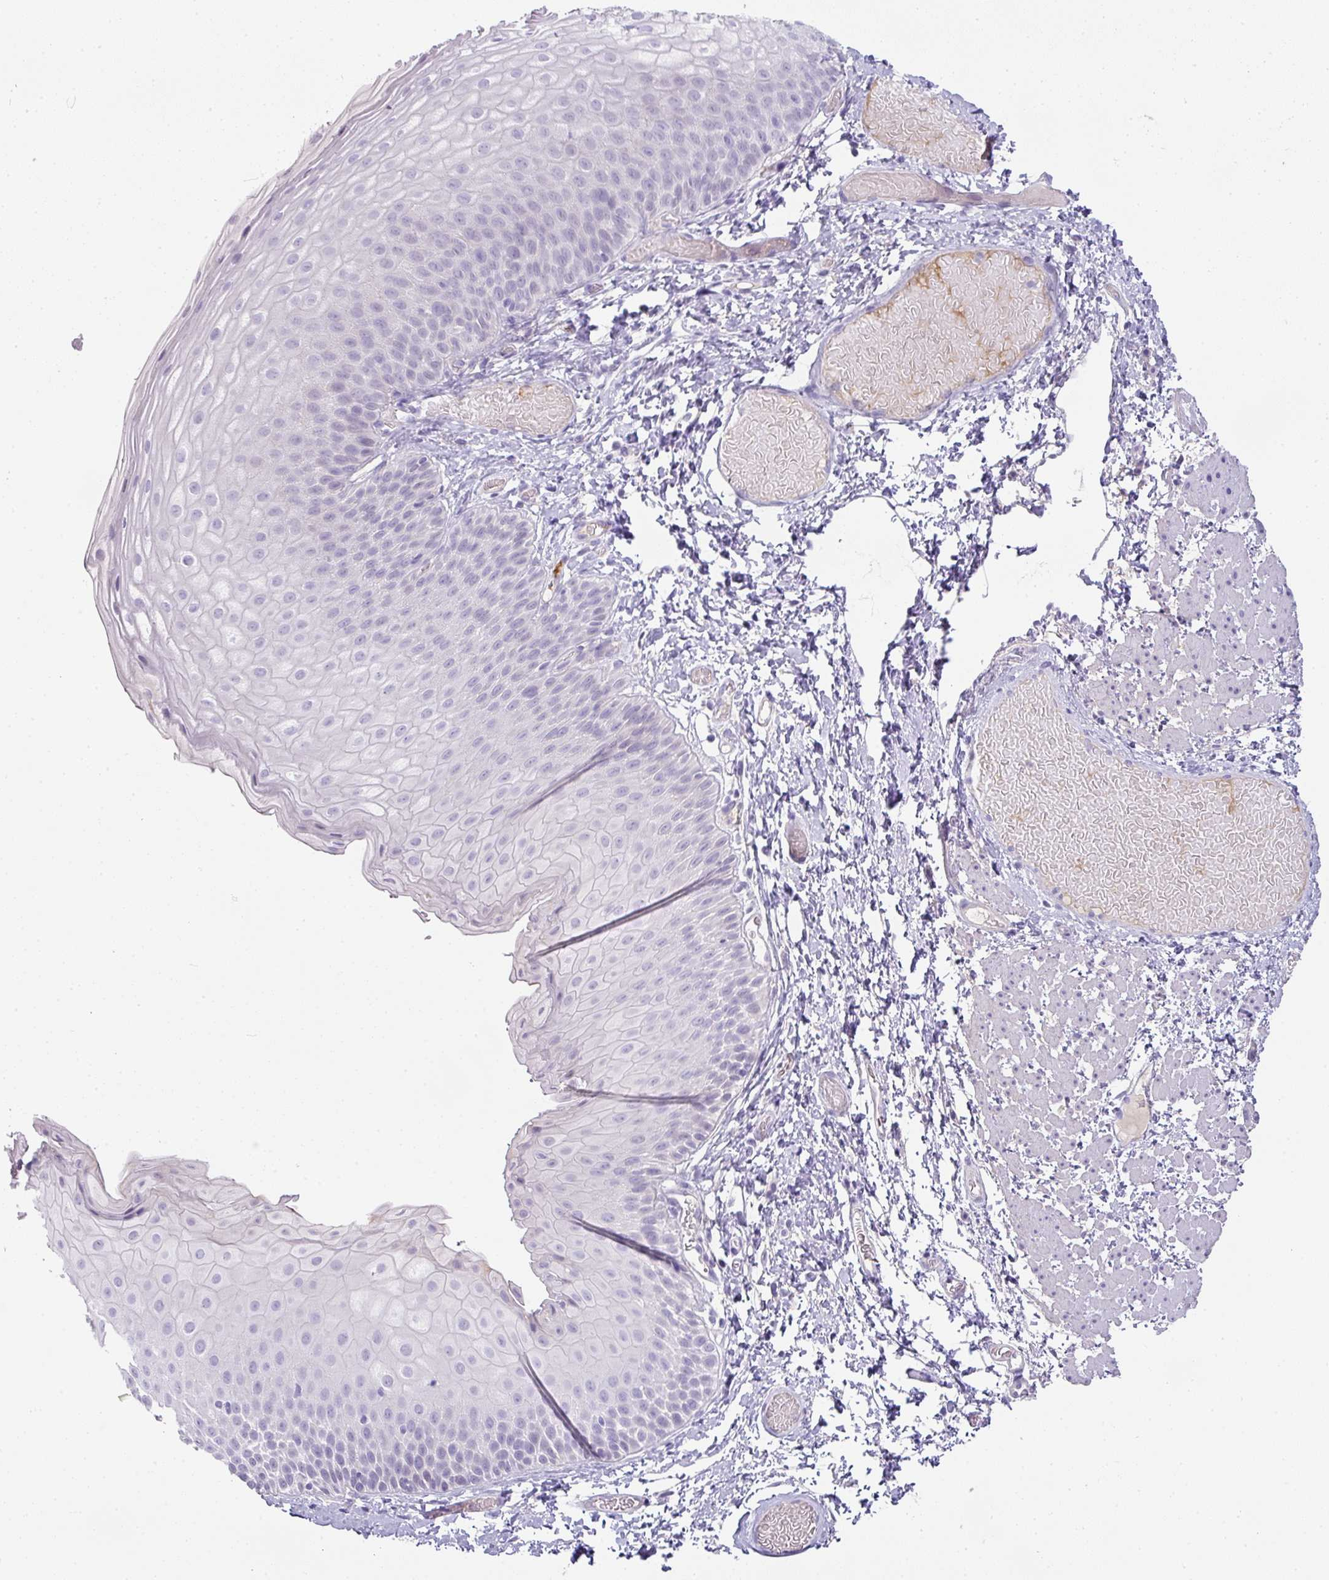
{"staining": {"intensity": "negative", "quantity": "none", "location": "none"}, "tissue": "skin", "cell_type": "Epidermal cells", "image_type": "normal", "snomed": [{"axis": "morphology", "description": "Normal tissue, NOS"}, {"axis": "topography", "description": "Anal"}], "caption": "Protein analysis of unremarkable skin reveals no significant staining in epidermal cells. (DAB immunohistochemistry (IHC) visualized using brightfield microscopy, high magnification).", "gene": "OR52N1", "patient": {"sex": "female", "age": 40}}